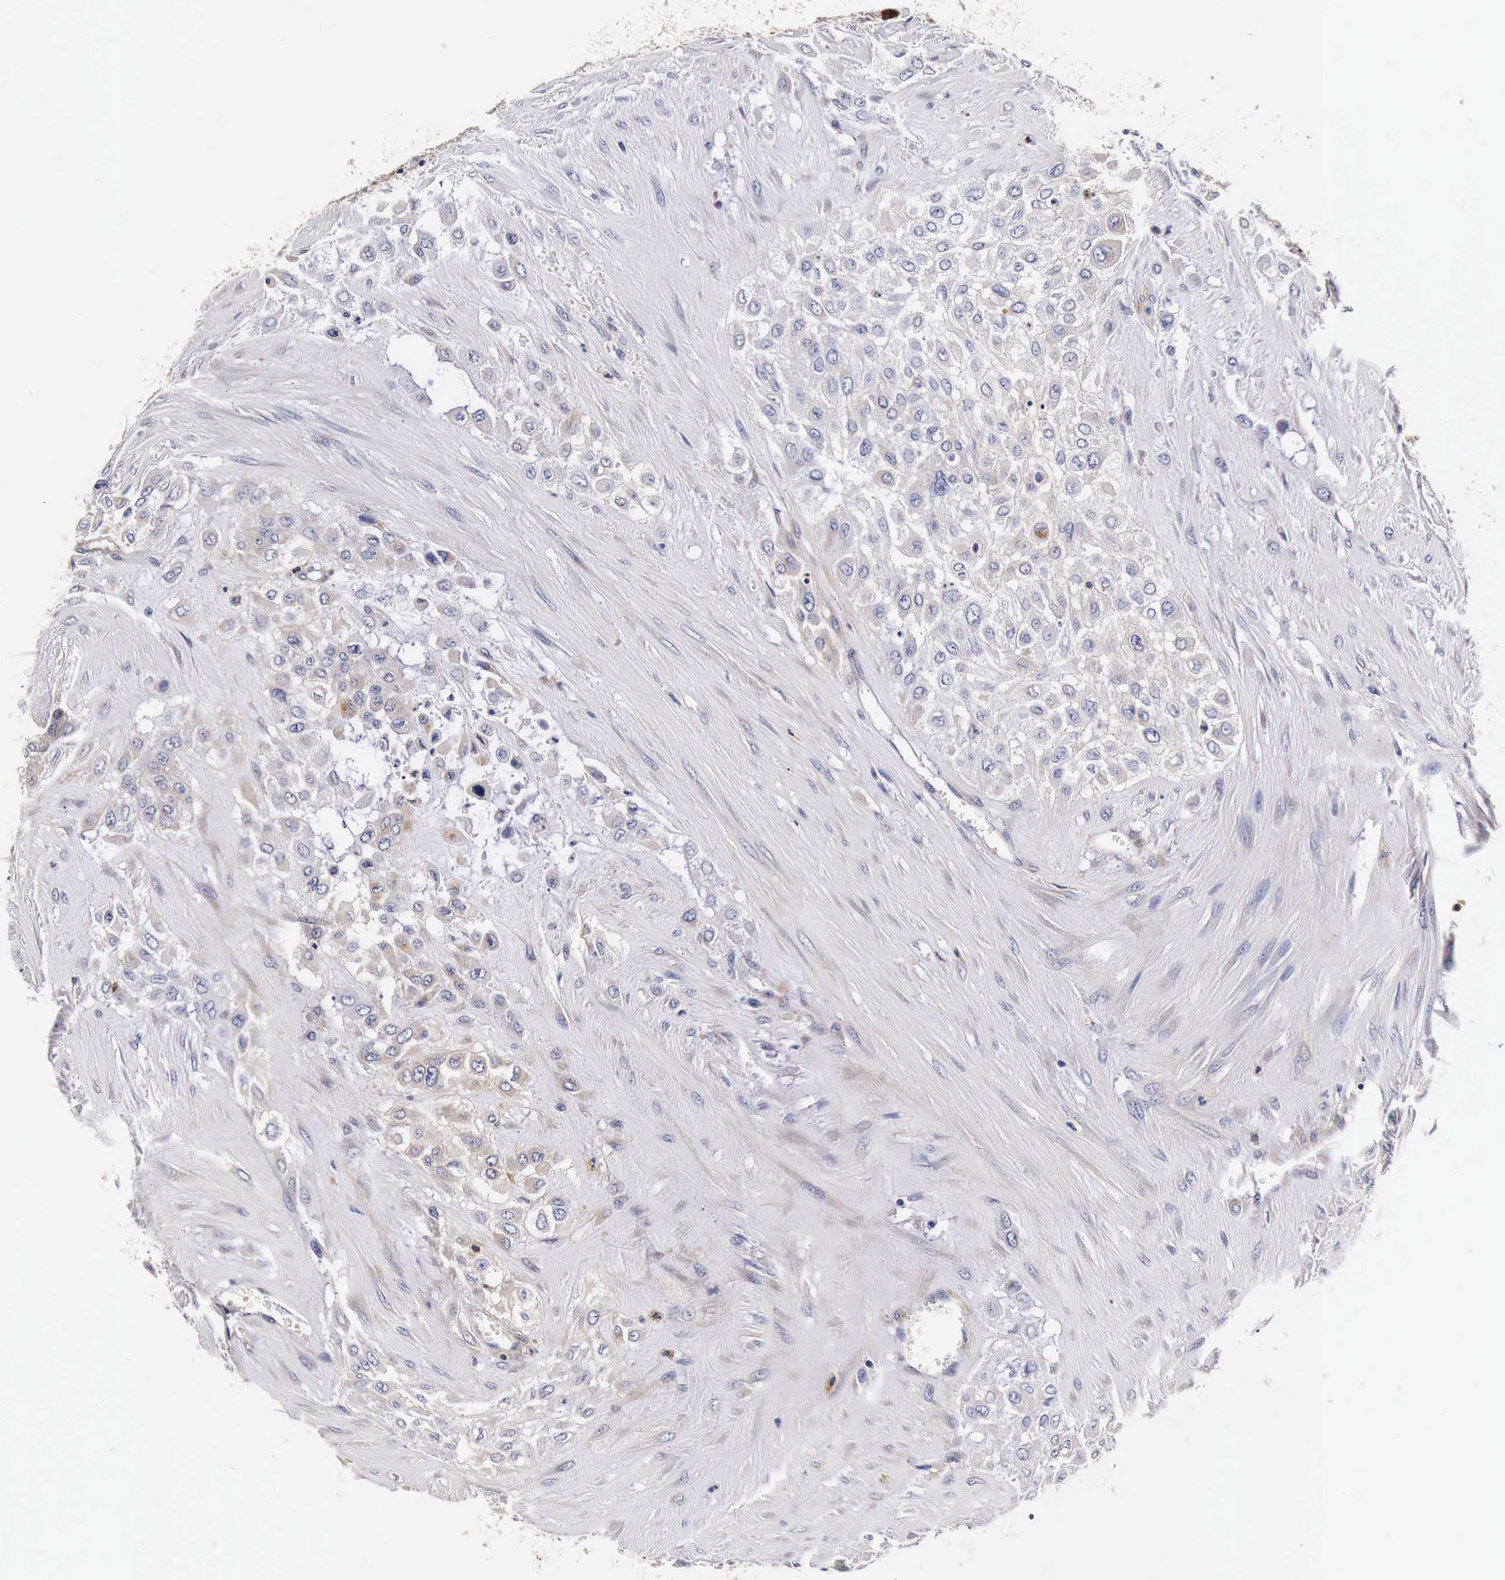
{"staining": {"intensity": "weak", "quantity": "<25%", "location": "cytoplasmic/membranous"}, "tissue": "urothelial cancer", "cell_type": "Tumor cells", "image_type": "cancer", "snomed": [{"axis": "morphology", "description": "Urothelial carcinoma, High grade"}, {"axis": "topography", "description": "Urinary bladder"}], "caption": "The histopathology image displays no staining of tumor cells in urothelial cancer.", "gene": "RP2", "patient": {"sex": "male", "age": 57}}